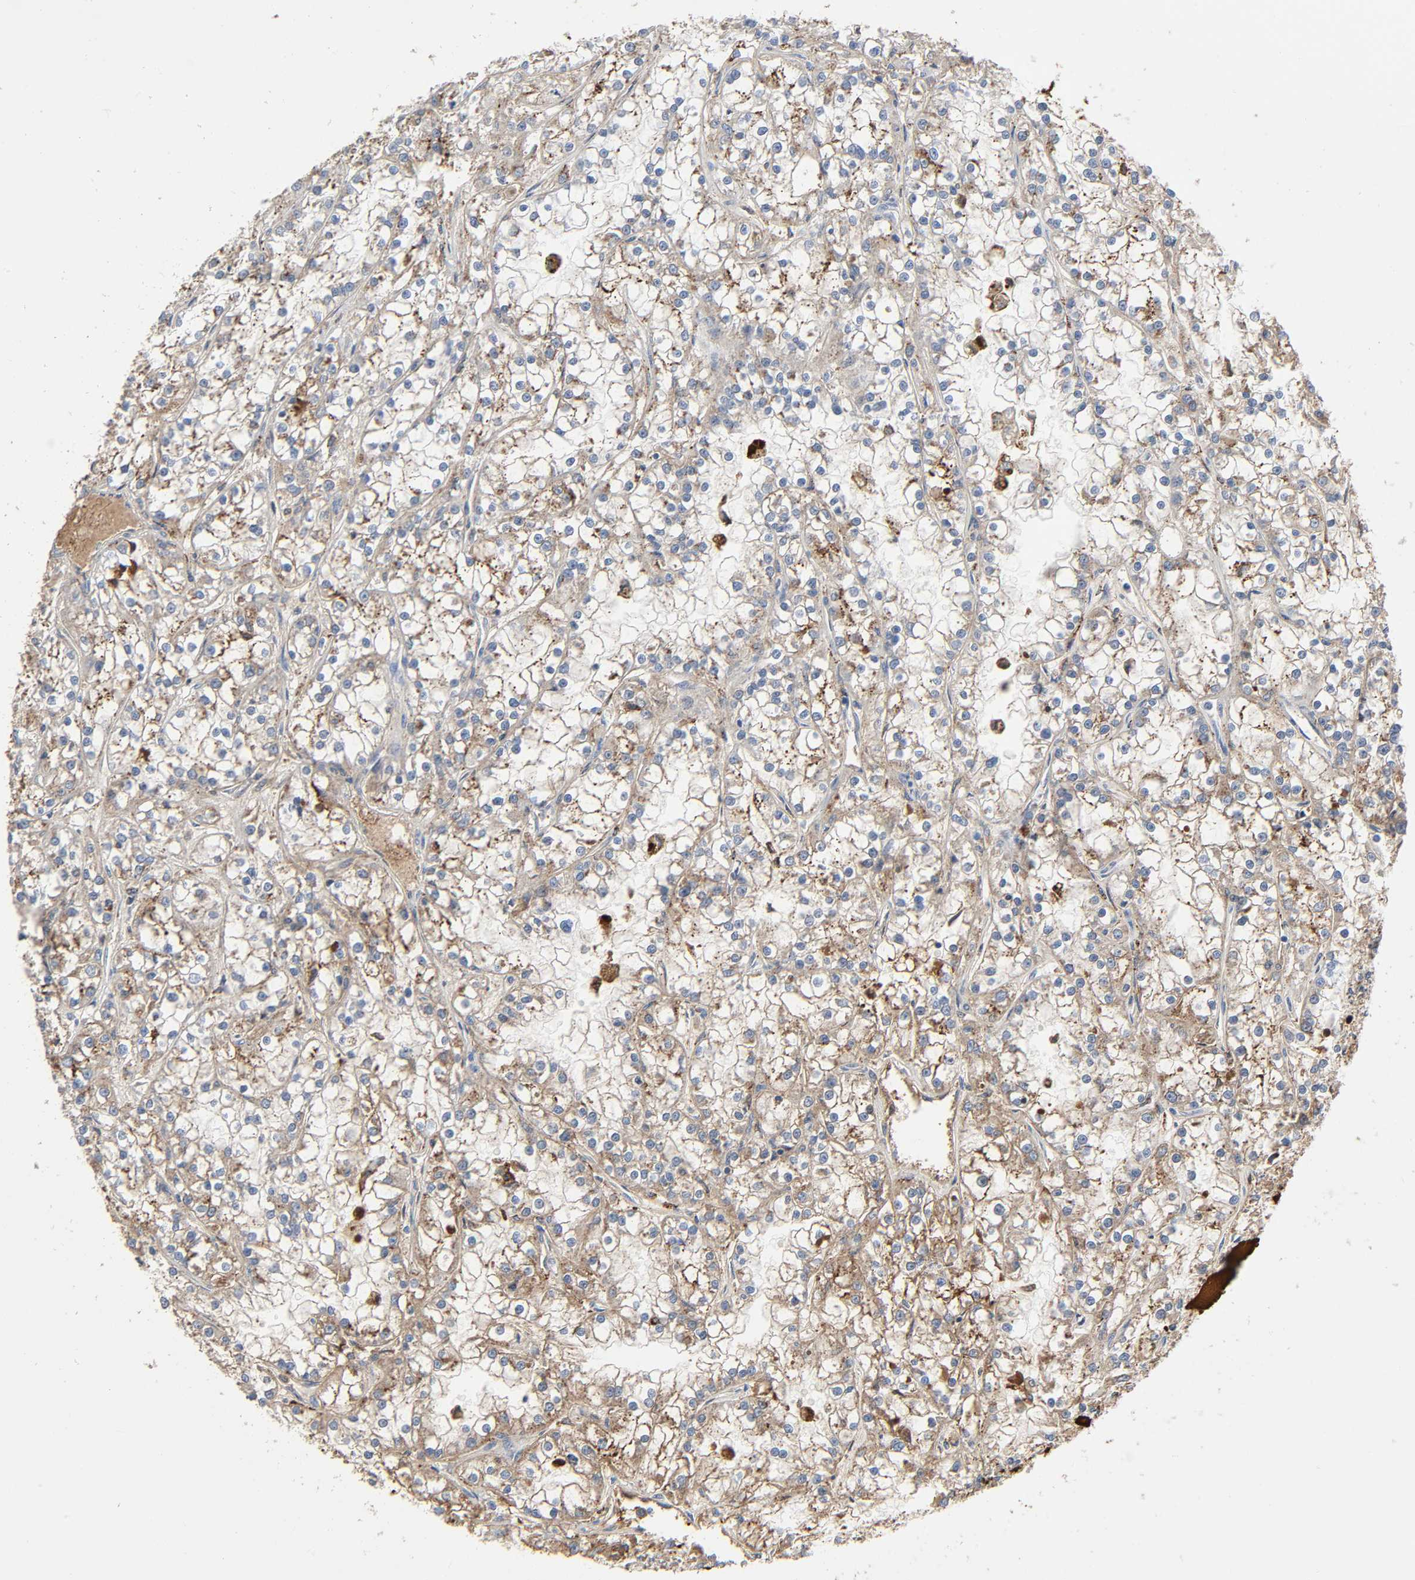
{"staining": {"intensity": "moderate", "quantity": "25%-75%", "location": "cytoplasmic/membranous"}, "tissue": "renal cancer", "cell_type": "Tumor cells", "image_type": "cancer", "snomed": [{"axis": "morphology", "description": "Adenocarcinoma, NOS"}, {"axis": "topography", "description": "Kidney"}], "caption": "DAB (3,3'-diaminobenzidine) immunohistochemical staining of renal adenocarcinoma displays moderate cytoplasmic/membranous protein staining in about 25%-75% of tumor cells.", "gene": "C3", "patient": {"sex": "female", "age": 52}}